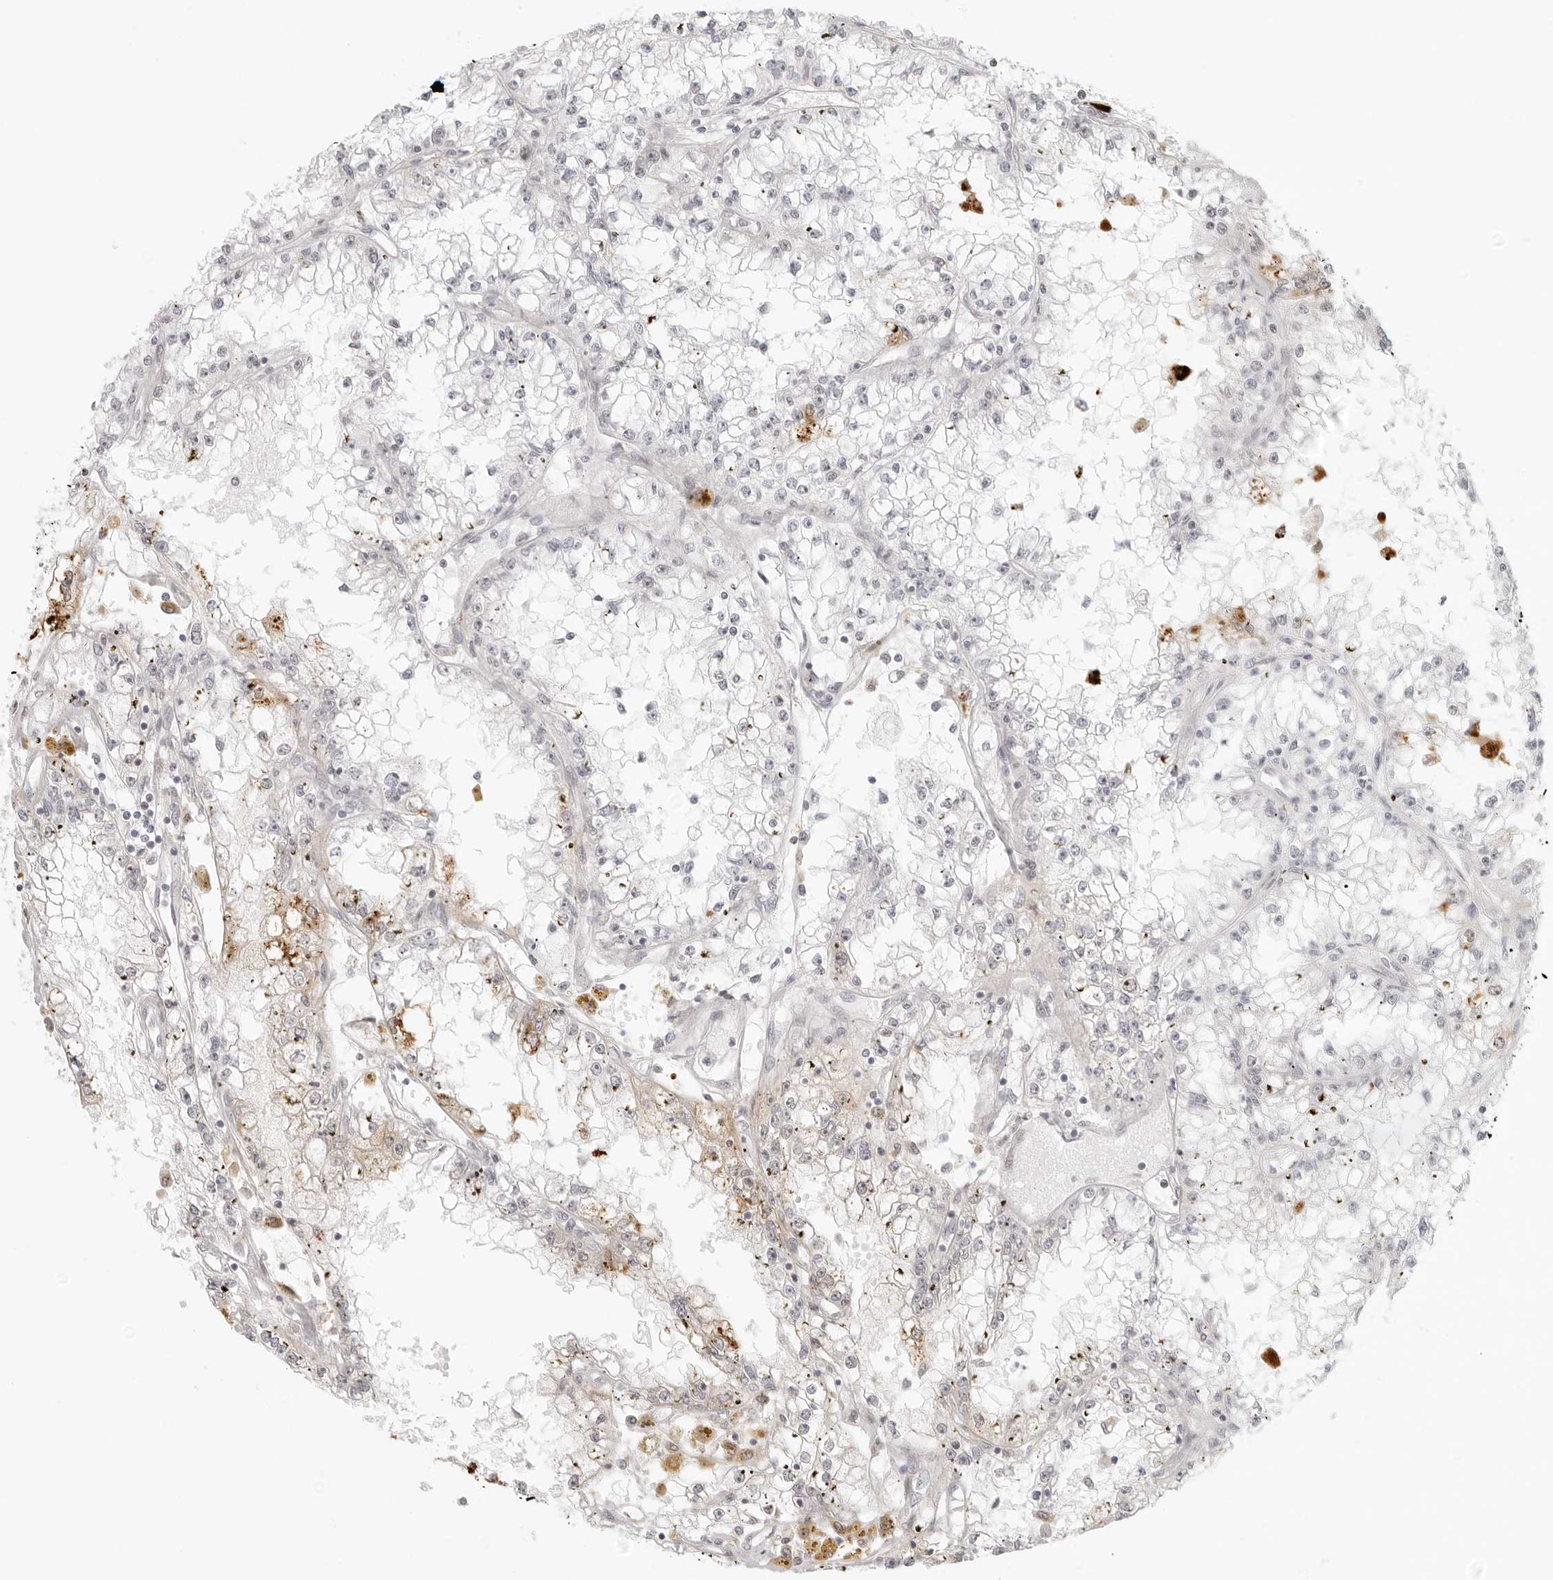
{"staining": {"intensity": "moderate", "quantity": "<25%", "location": "cytoplasmic/membranous"}, "tissue": "renal cancer", "cell_type": "Tumor cells", "image_type": "cancer", "snomed": [{"axis": "morphology", "description": "Adenocarcinoma, NOS"}, {"axis": "topography", "description": "Kidney"}], "caption": "Adenocarcinoma (renal) tissue reveals moderate cytoplasmic/membranous expression in about <25% of tumor cells, visualized by immunohistochemistry.", "gene": "ZNF678", "patient": {"sex": "male", "age": 56}}